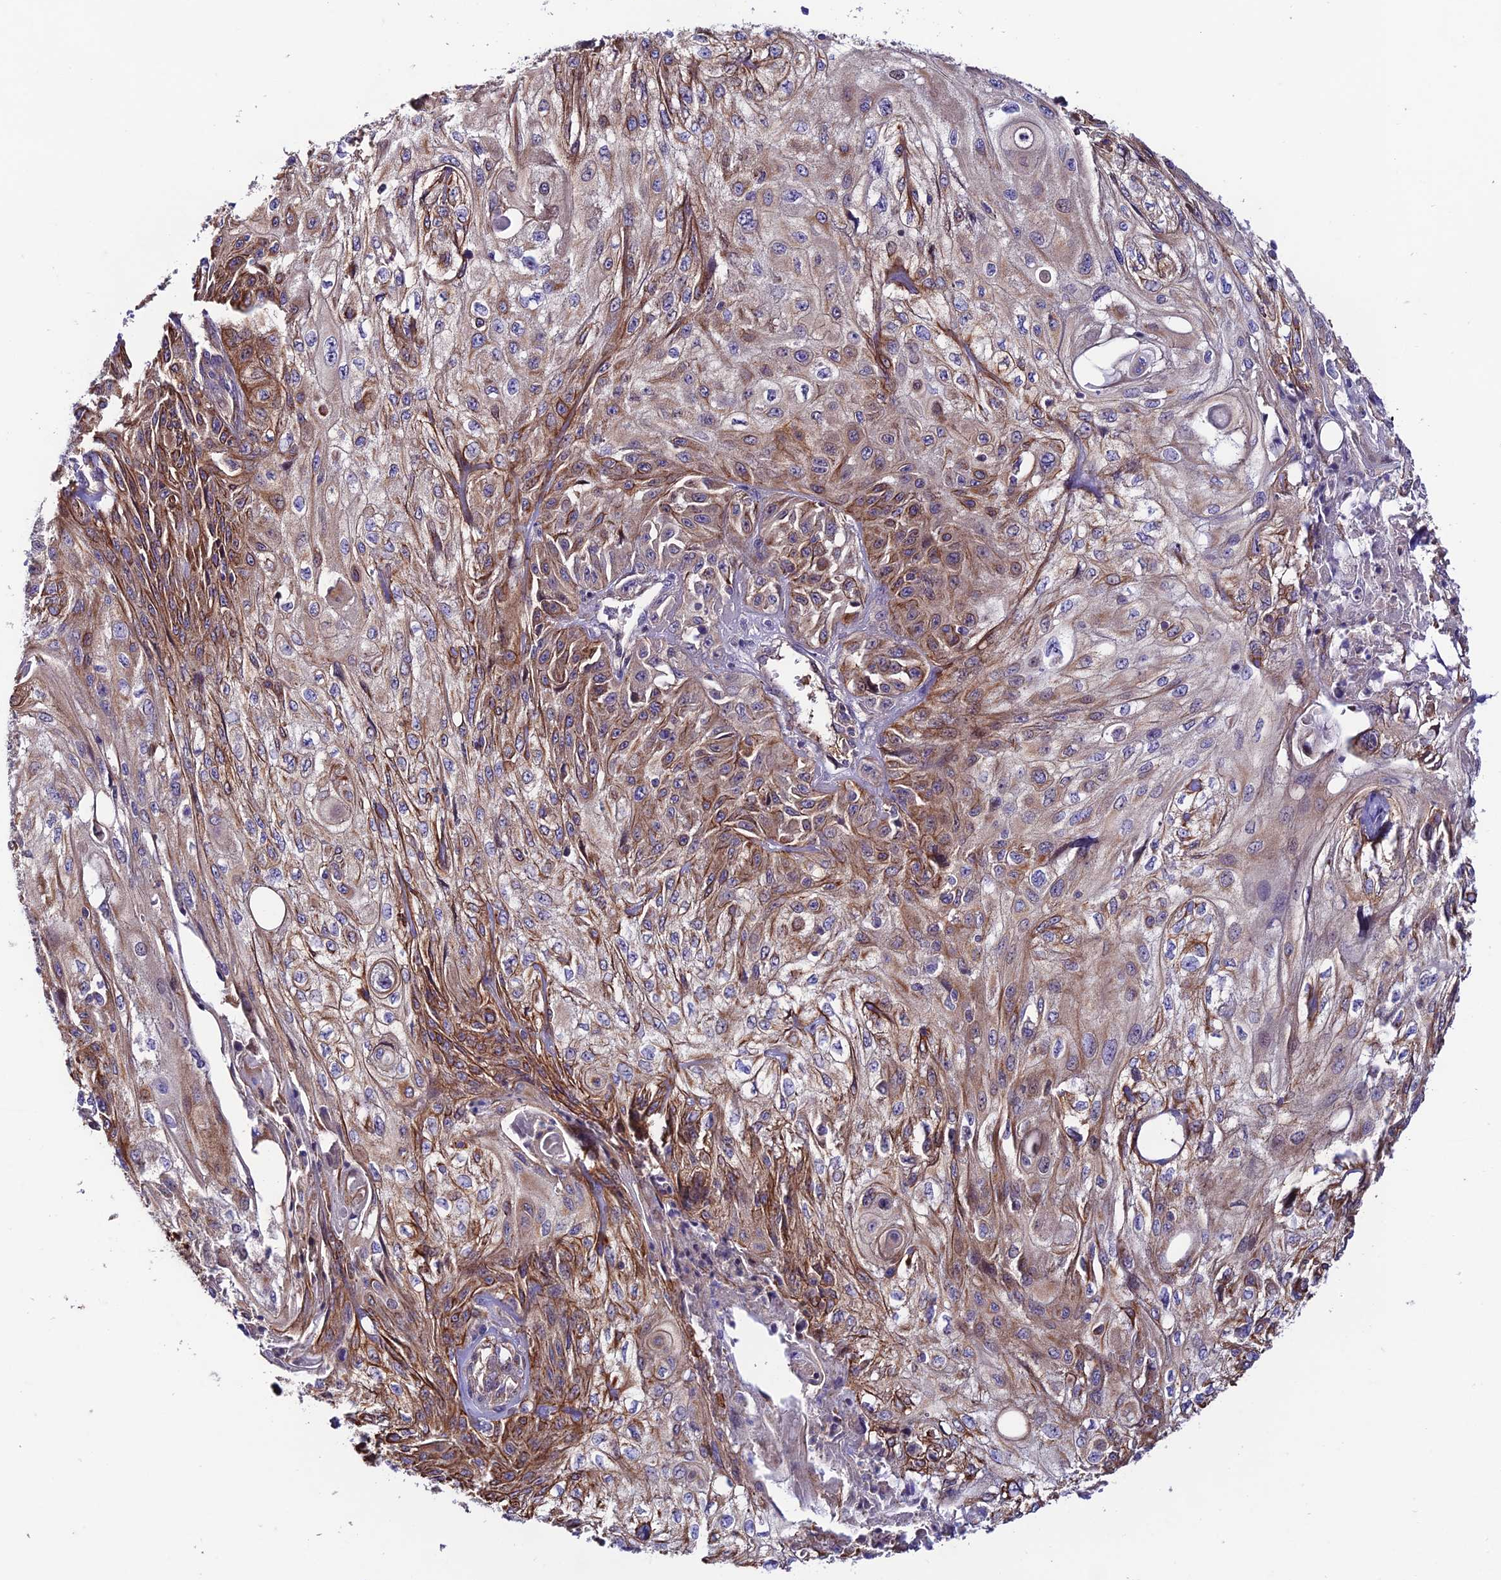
{"staining": {"intensity": "moderate", "quantity": "25%-75%", "location": "cytoplasmic/membranous"}, "tissue": "skin cancer", "cell_type": "Tumor cells", "image_type": "cancer", "snomed": [{"axis": "morphology", "description": "Squamous cell carcinoma, NOS"}, {"axis": "morphology", "description": "Squamous cell carcinoma, metastatic, NOS"}, {"axis": "topography", "description": "Skin"}, {"axis": "topography", "description": "Lymph node"}], "caption": "Immunohistochemical staining of human skin cancer (squamous cell carcinoma) shows medium levels of moderate cytoplasmic/membranous protein staining in approximately 25%-75% of tumor cells.", "gene": "BRME1", "patient": {"sex": "male", "age": 75}}